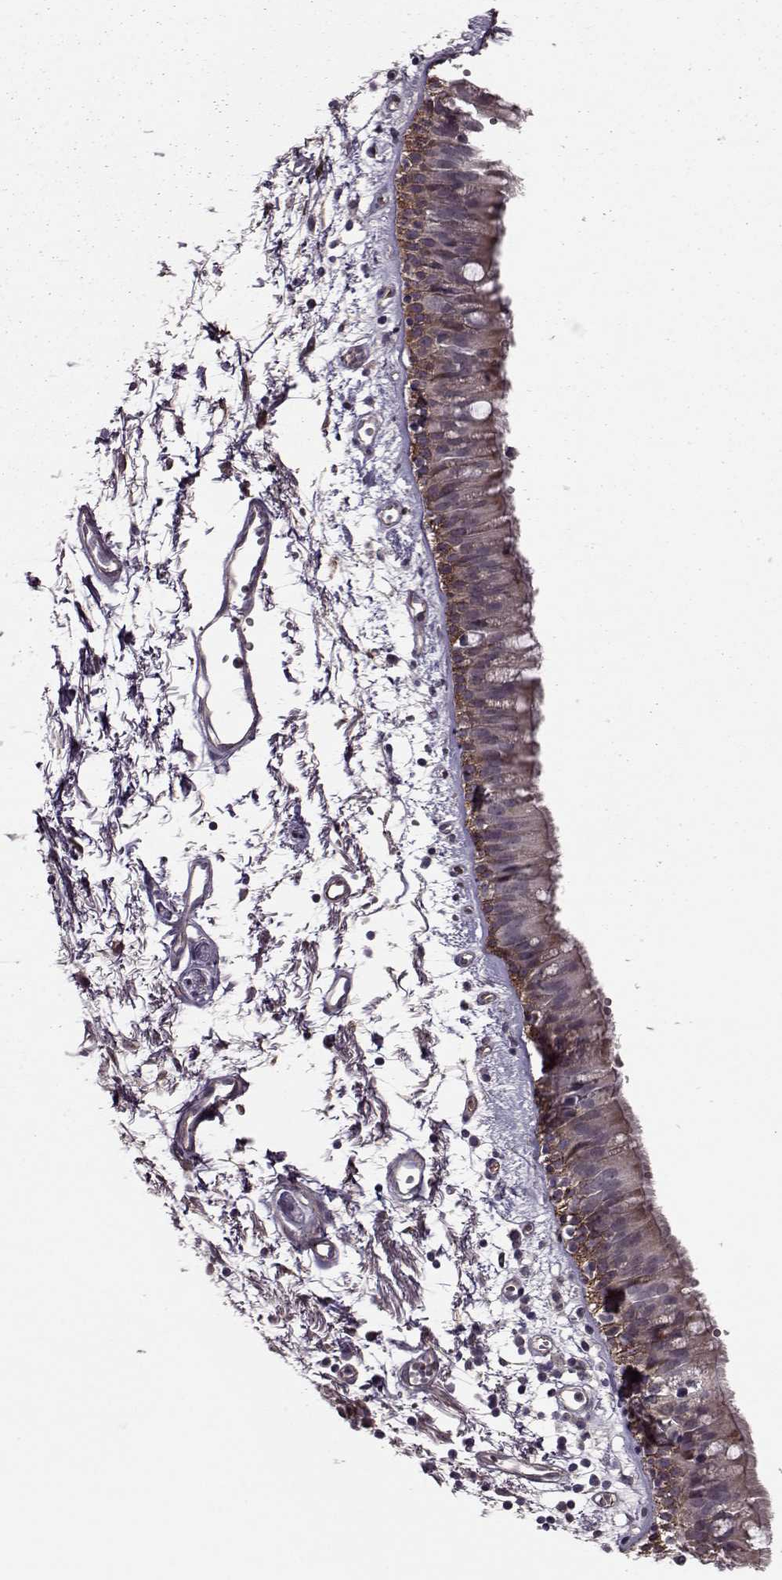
{"staining": {"intensity": "strong", "quantity": "<25%", "location": "cytoplasmic/membranous"}, "tissue": "bronchus", "cell_type": "Respiratory epithelial cells", "image_type": "normal", "snomed": [{"axis": "morphology", "description": "Normal tissue, NOS"}, {"axis": "morphology", "description": "Squamous cell carcinoma, NOS"}, {"axis": "topography", "description": "Cartilage tissue"}, {"axis": "topography", "description": "Bronchus"}, {"axis": "topography", "description": "Lung"}], "caption": "Immunohistochemical staining of unremarkable human bronchus exhibits <25% levels of strong cytoplasmic/membranous protein staining in approximately <25% of respiratory epithelial cells.", "gene": "SYNPO", "patient": {"sex": "male", "age": 66}}